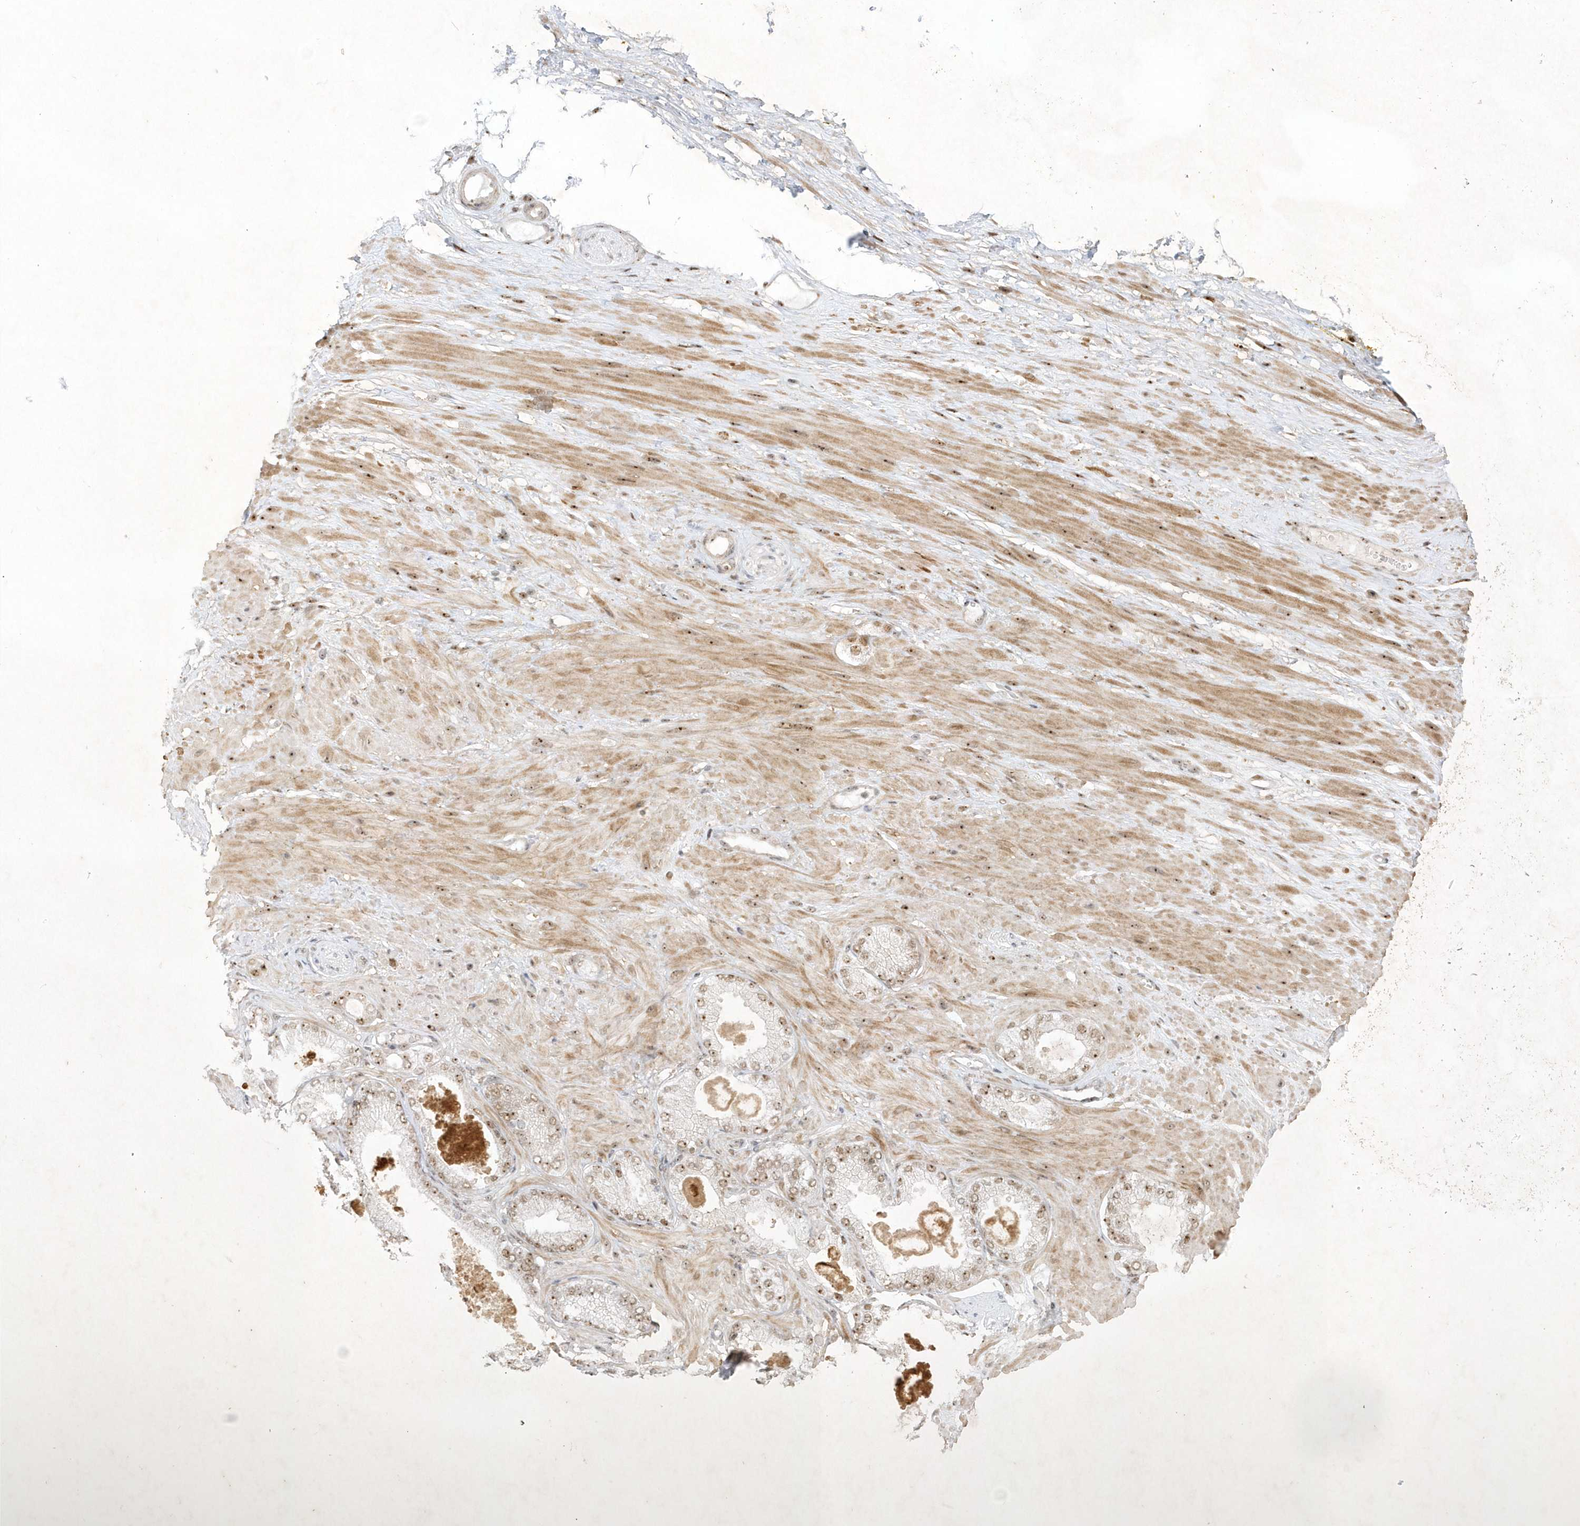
{"staining": {"intensity": "moderate", "quantity": ">75%", "location": "nuclear"}, "tissue": "adipose tissue", "cell_type": "Adipocytes", "image_type": "normal", "snomed": [{"axis": "morphology", "description": "Normal tissue, NOS"}, {"axis": "morphology", "description": "Adenocarcinoma, Low grade"}, {"axis": "topography", "description": "Prostate"}, {"axis": "topography", "description": "Peripheral nerve tissue"}], "caption": "Immunohistochemical staining of unremarkable human adipose tissue reveals medium levels of moderate nuclear staining in about >75% of adipocytes.", "gene": "NPM3", "patient": {"sex": "male", "age": 63}}